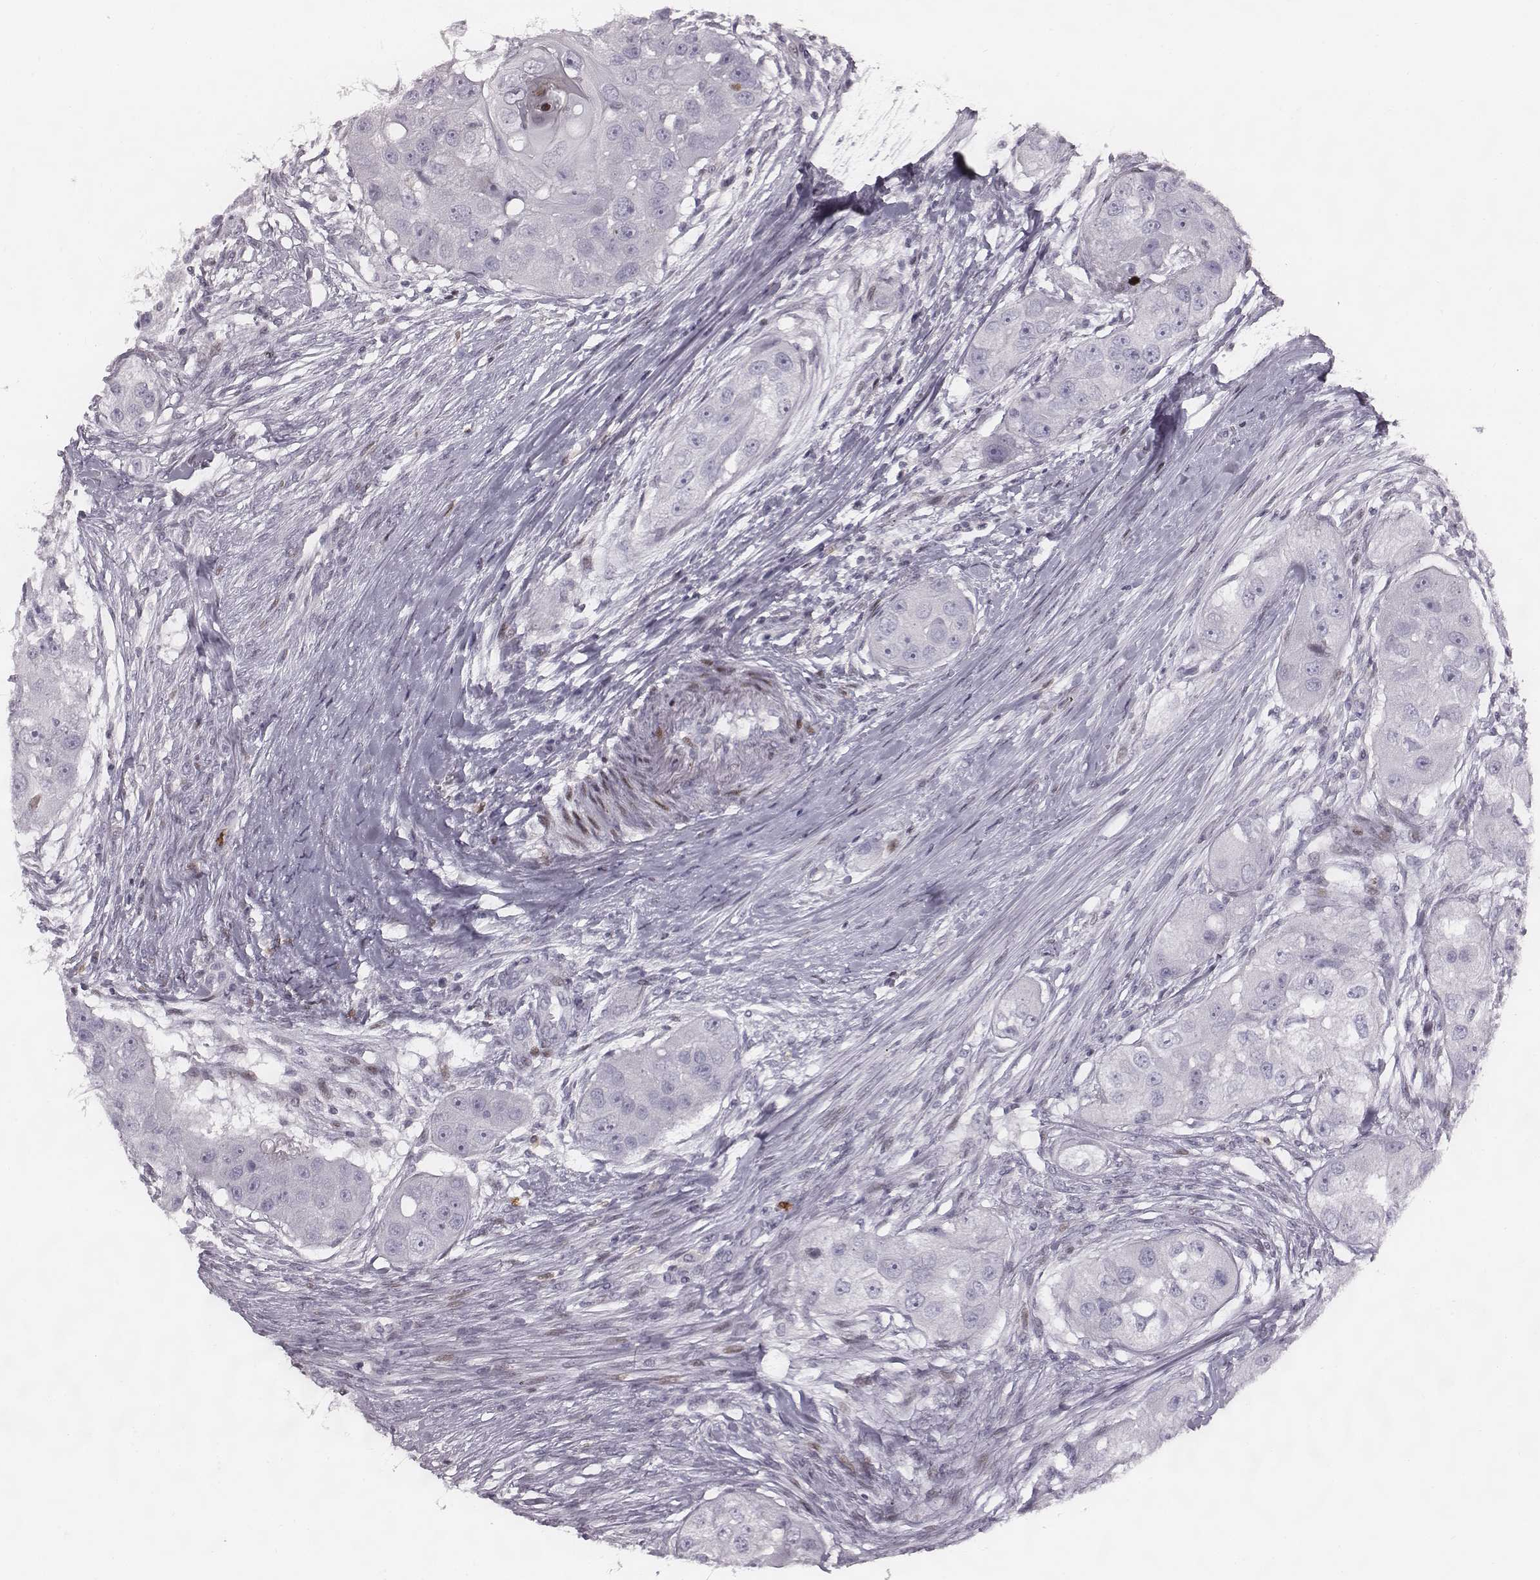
{"staining": {"intensity": "negative", "quantity": "none", "location": "none"}, "tissue": "head and neck cancer", "cell_type": "Tumor cells", "image_type": "cancer", "snomed": [{"axis": "morphology", "description": "Squamous cell carcinoma, NOS"}, {"axis": "topography", "description": "Head-Neck"}], "caption": "Immunohistochemical staining of human head and neck cancer displays no significant positivity in tumor cells.", "gene": "NDC1", "patient": {"sex": "male", "age": 51}}